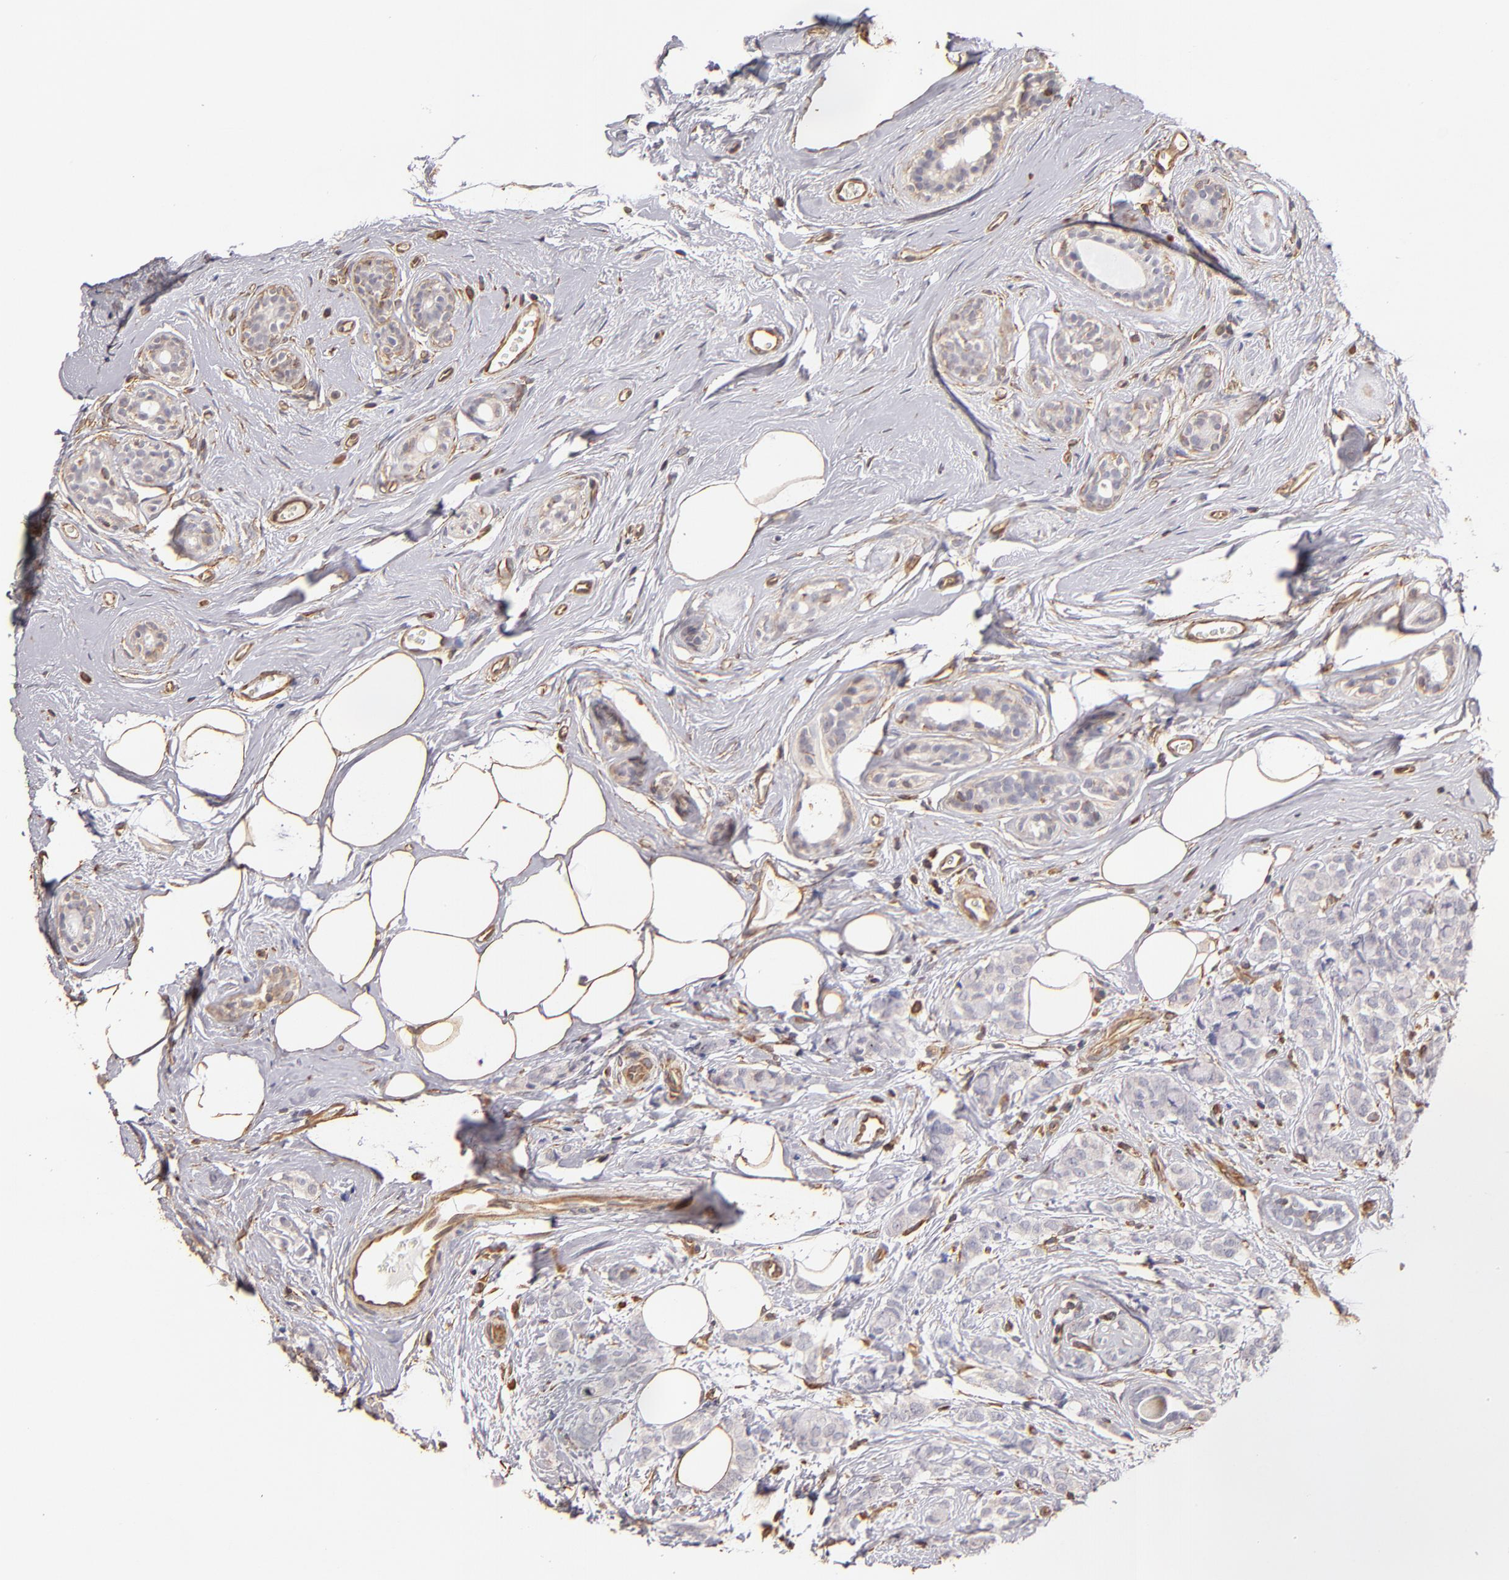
{"staining": {"intensity": "negative", "quantity": "none", "location": "none"}, "tissue": "breast cancer", "cell_type": "Tumor cells", "image_type": "cancer", "snomed": [{"axis": "morphology", "description": "Lobular carcinoma"}, {"axis": "topography", "description": "Breast"}], "caption": "IHC of breast cancer displays no staining in tumor cells. (Immunohistochemistry, brightfield microscopy, high magnification).", "gene": "ABCC1", "patient": {"sex": "female", "age": 60}}